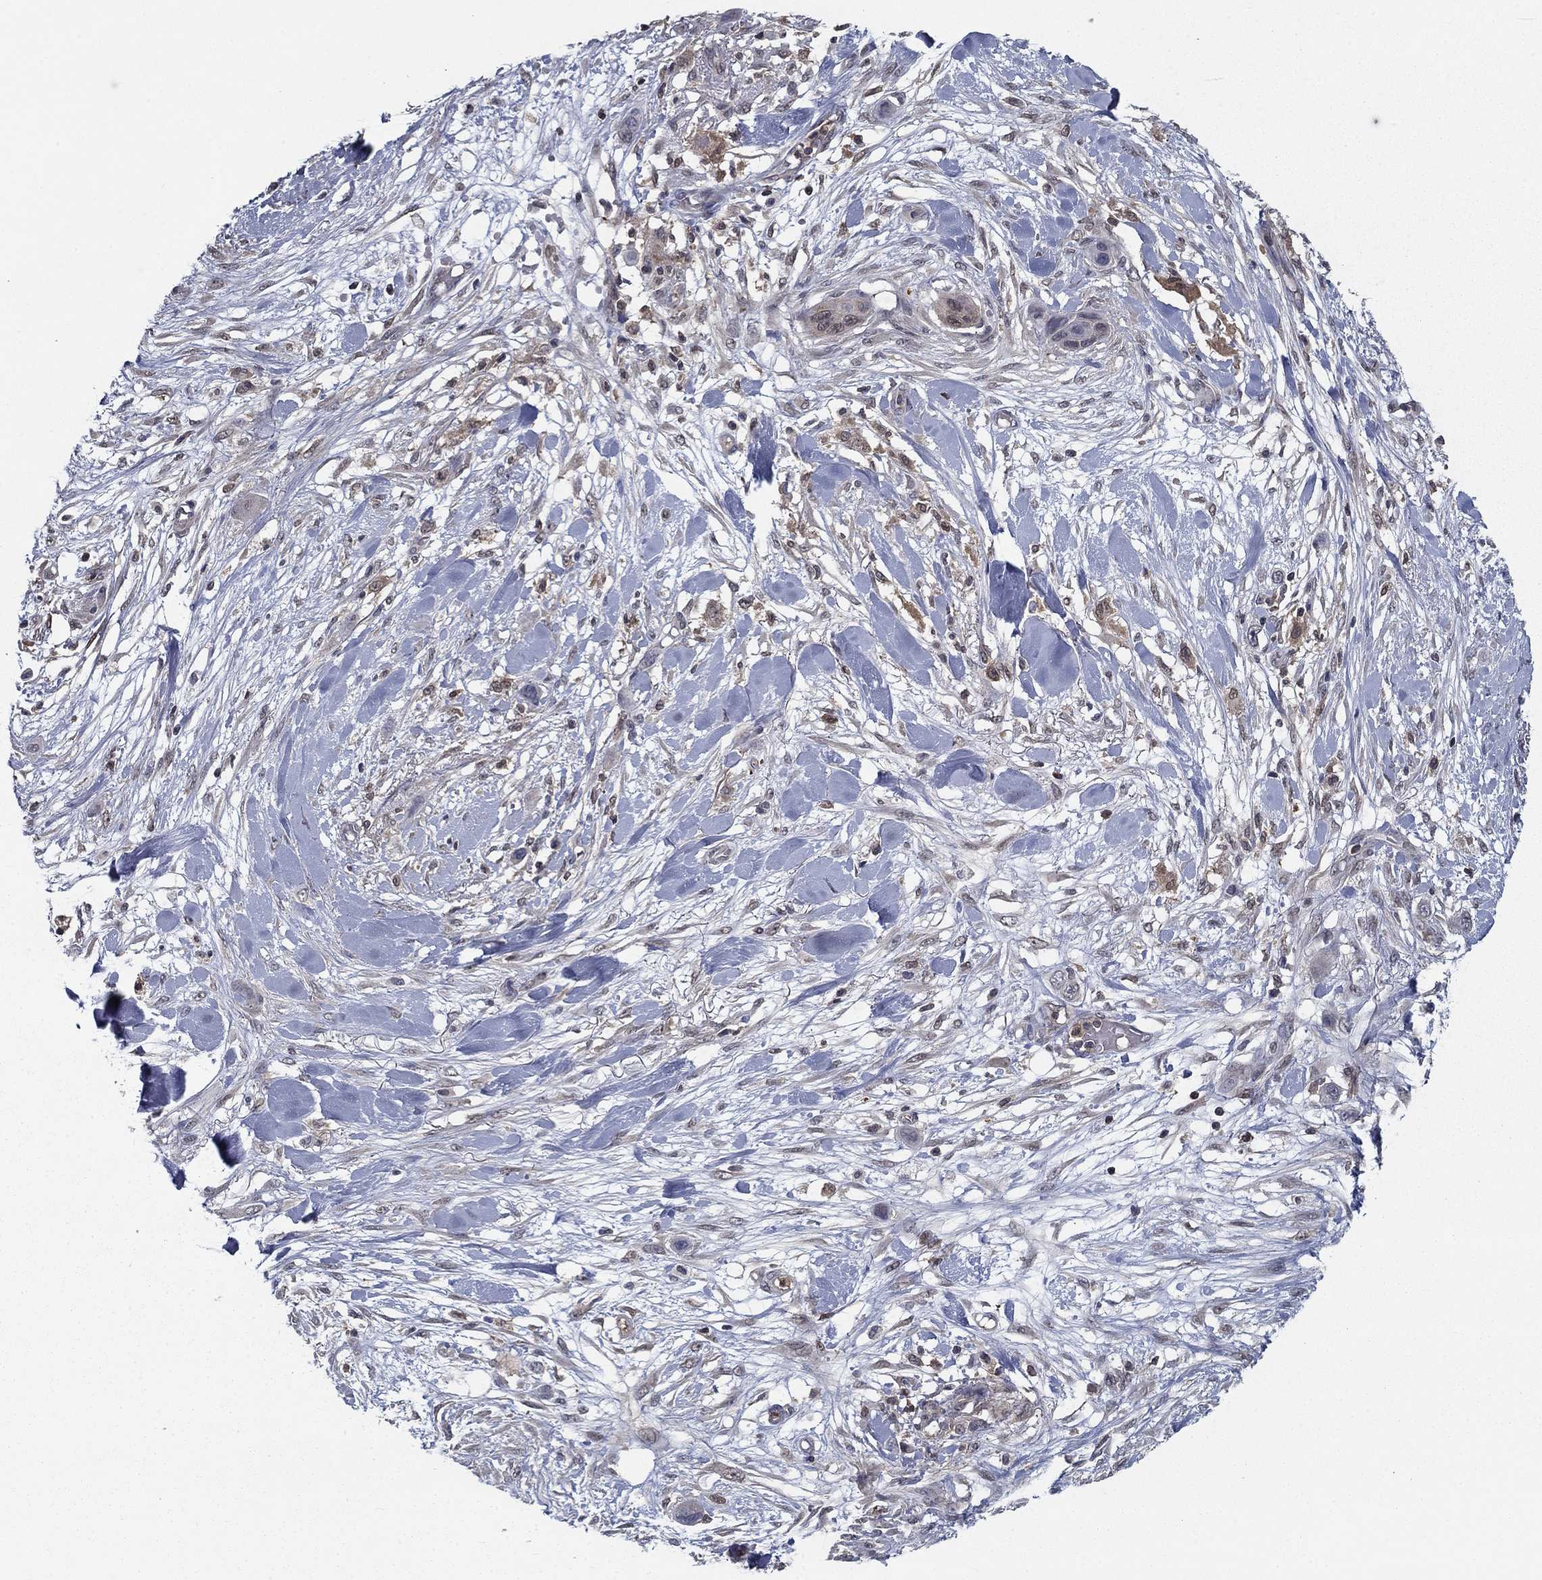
{"staining": {"intensity": "negative", "quantity": "none", "location": "none"}, "tissue": "skin cancer", "cell_type": "Tumor cells", "image_type": "cancer", "snomed": [{"axis": "morphology", "description": "Squamous cell carcinoma, NOS"}, {"axis": "topography", "description": "Skin"}], "caption": "This is an immunohistochemistry (IHC) micrograph of human skin cancer (squamous cell carcinoma). There is no staining in tumor cells.", "gene": "NIT2", "patient": {"sex": "male", "age": 79}}